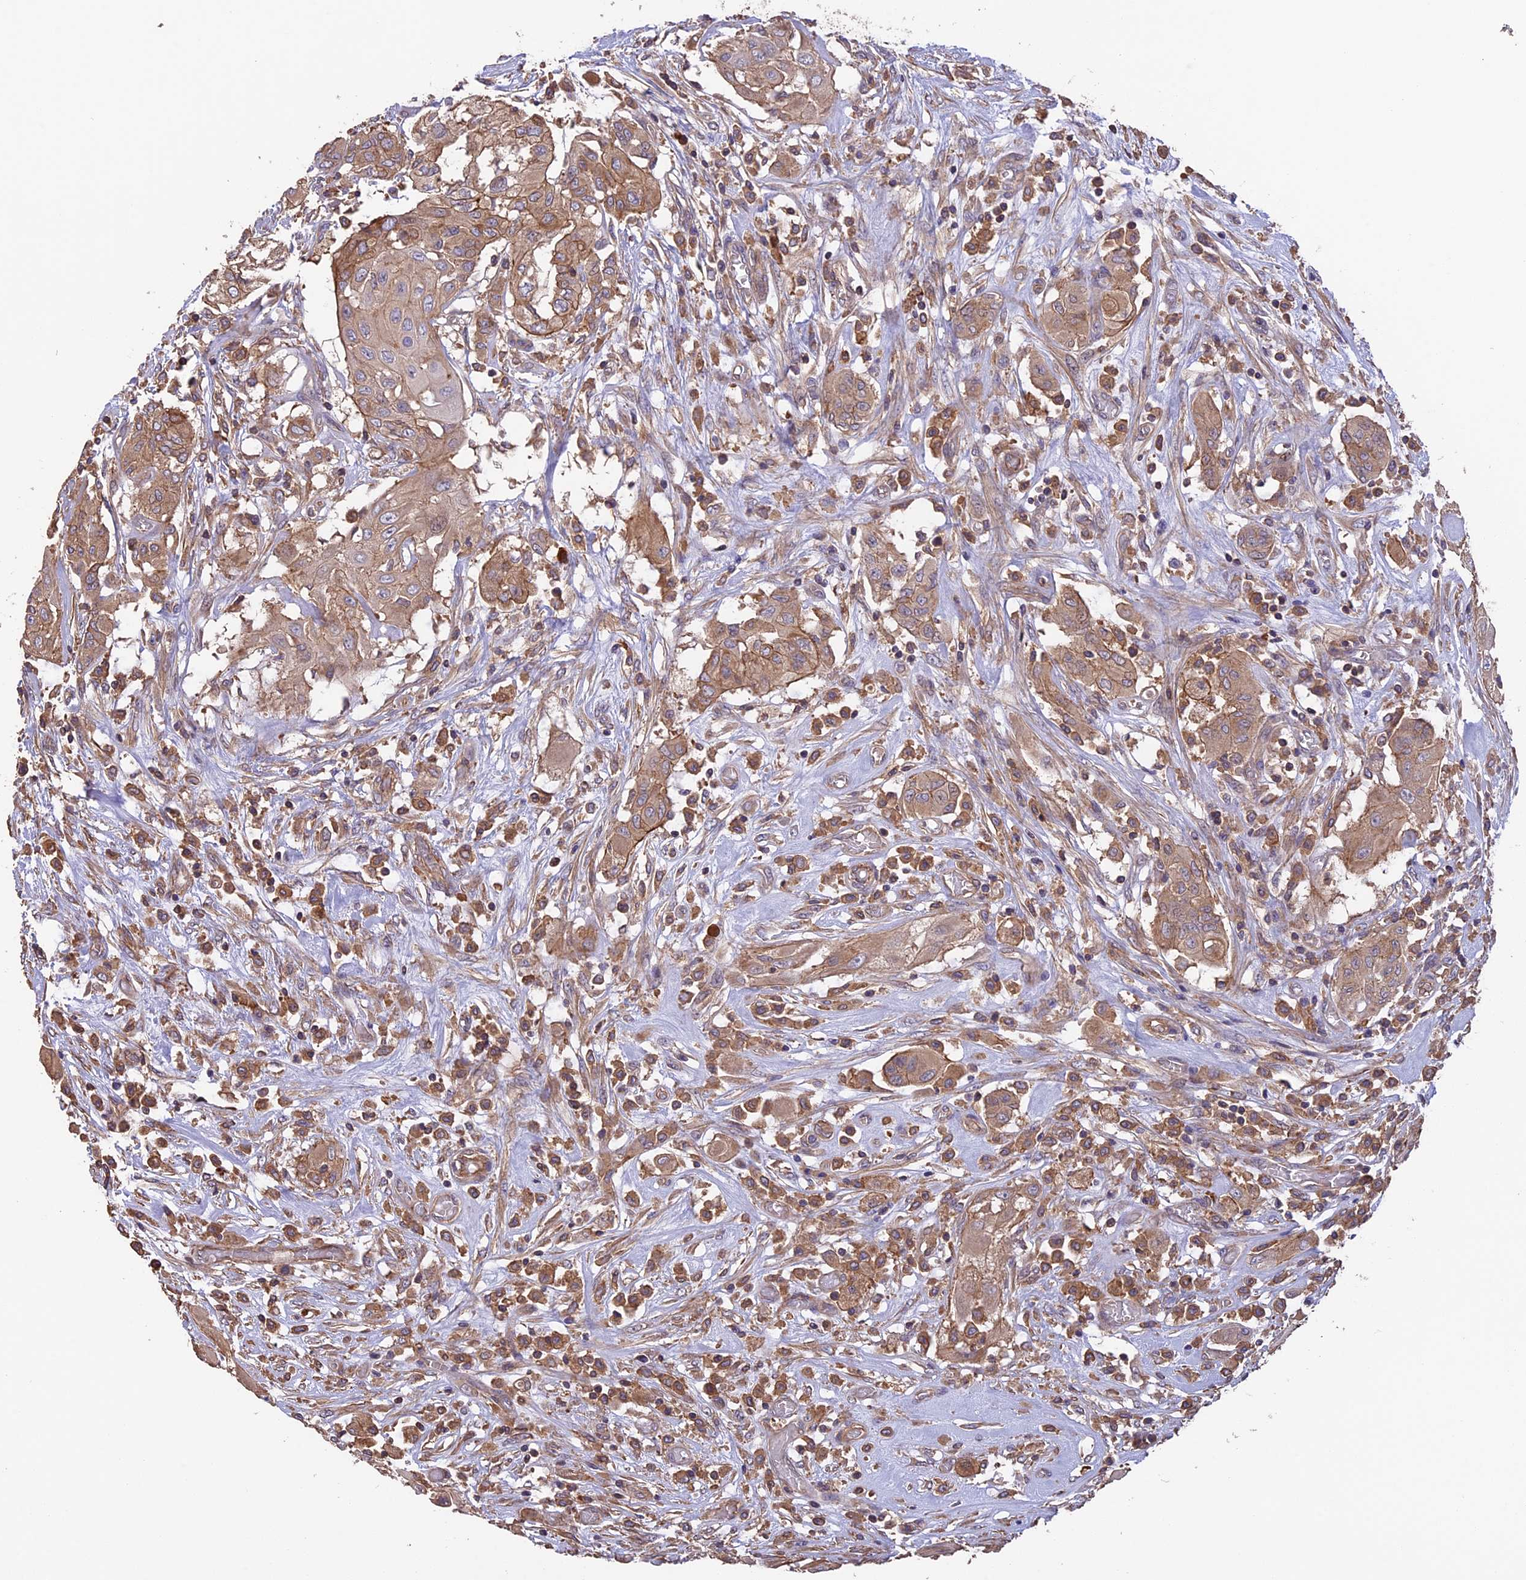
{"staining": {"intensity": "moderate", "quantity": ">75%", "location": "cytoplasmic/membranous"}, "tissue": "thyroid cancer", "cell_type": "Tumor cells", "image_type": "cancer", "snomed": [{"axis": "morphology", "description": "Papillary adenocarcinoma, NOS"}, {"axis": "topography", "description": "Thyroid gland"}], "caption": "A histopathology image of human thyroid cancer stained for a protein exhibits moderate cytoplasmic/membranous brown staining in tumor cells.", "gene": "GAS8", "patient": {"sex": "female", "age": 59}}